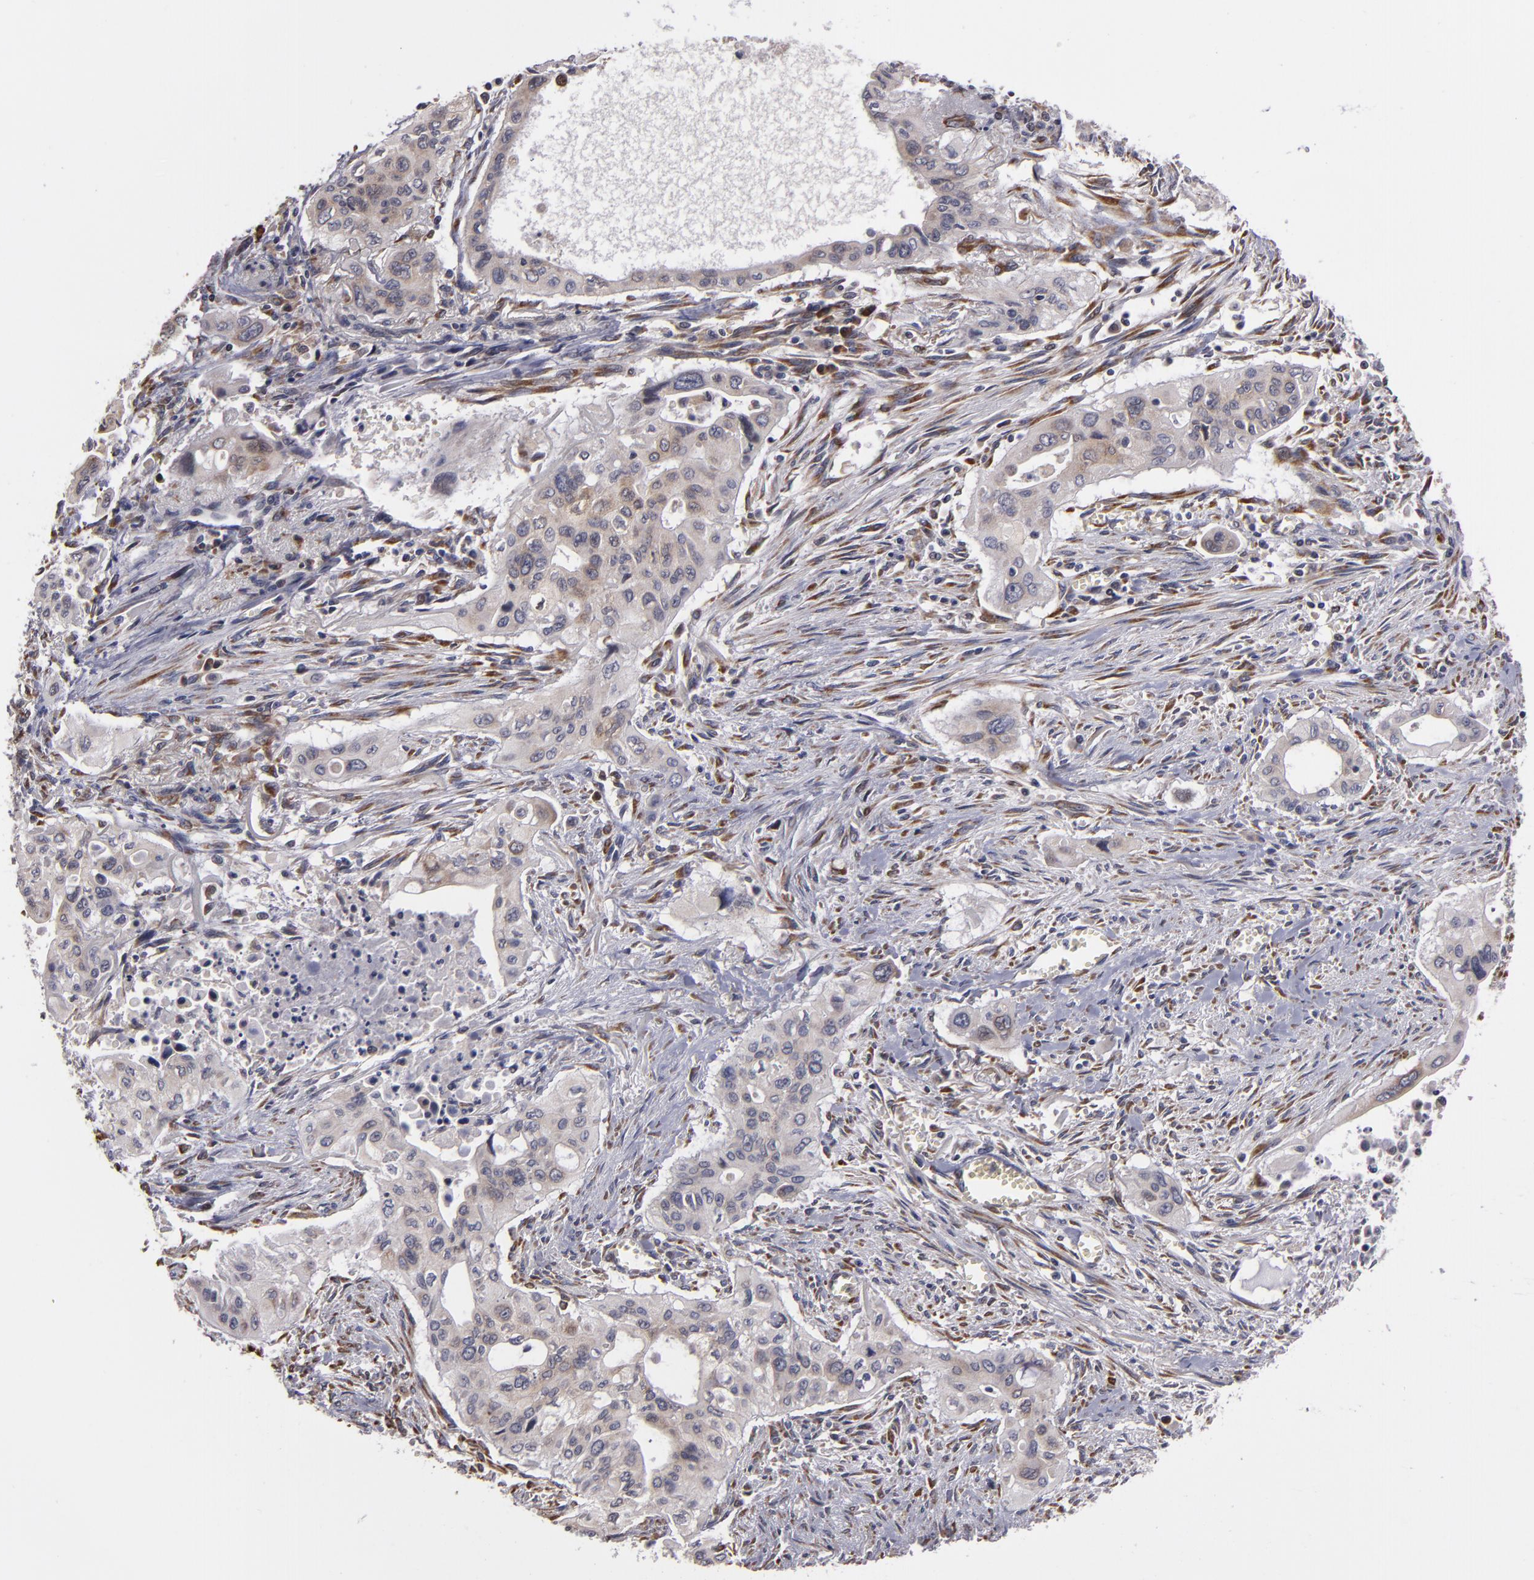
{"staining": {"intensity": "weak", "quantity": ">75%", "location": "cytoplasmic/membranous"}, "tissue": "pancreatic cancer", "cell_type": "Tumor cells", "image_type": "cancer", "snomed": [{"axis": "morphology", "description": "Adenocarcinoma, NOS"}, {"axis": "topography", "description": "Pancreas"}], "caption": "DAB (3,3'-diaminobenzidine) immunohistochemical staining of adenocarcinoma (pancreatic) exhibits weak cytoplasmic/membranous protein staining in approximately >75% of tumor cells.", "gene": "CASP1", "patient": {"sex": "male", "age": 77}}